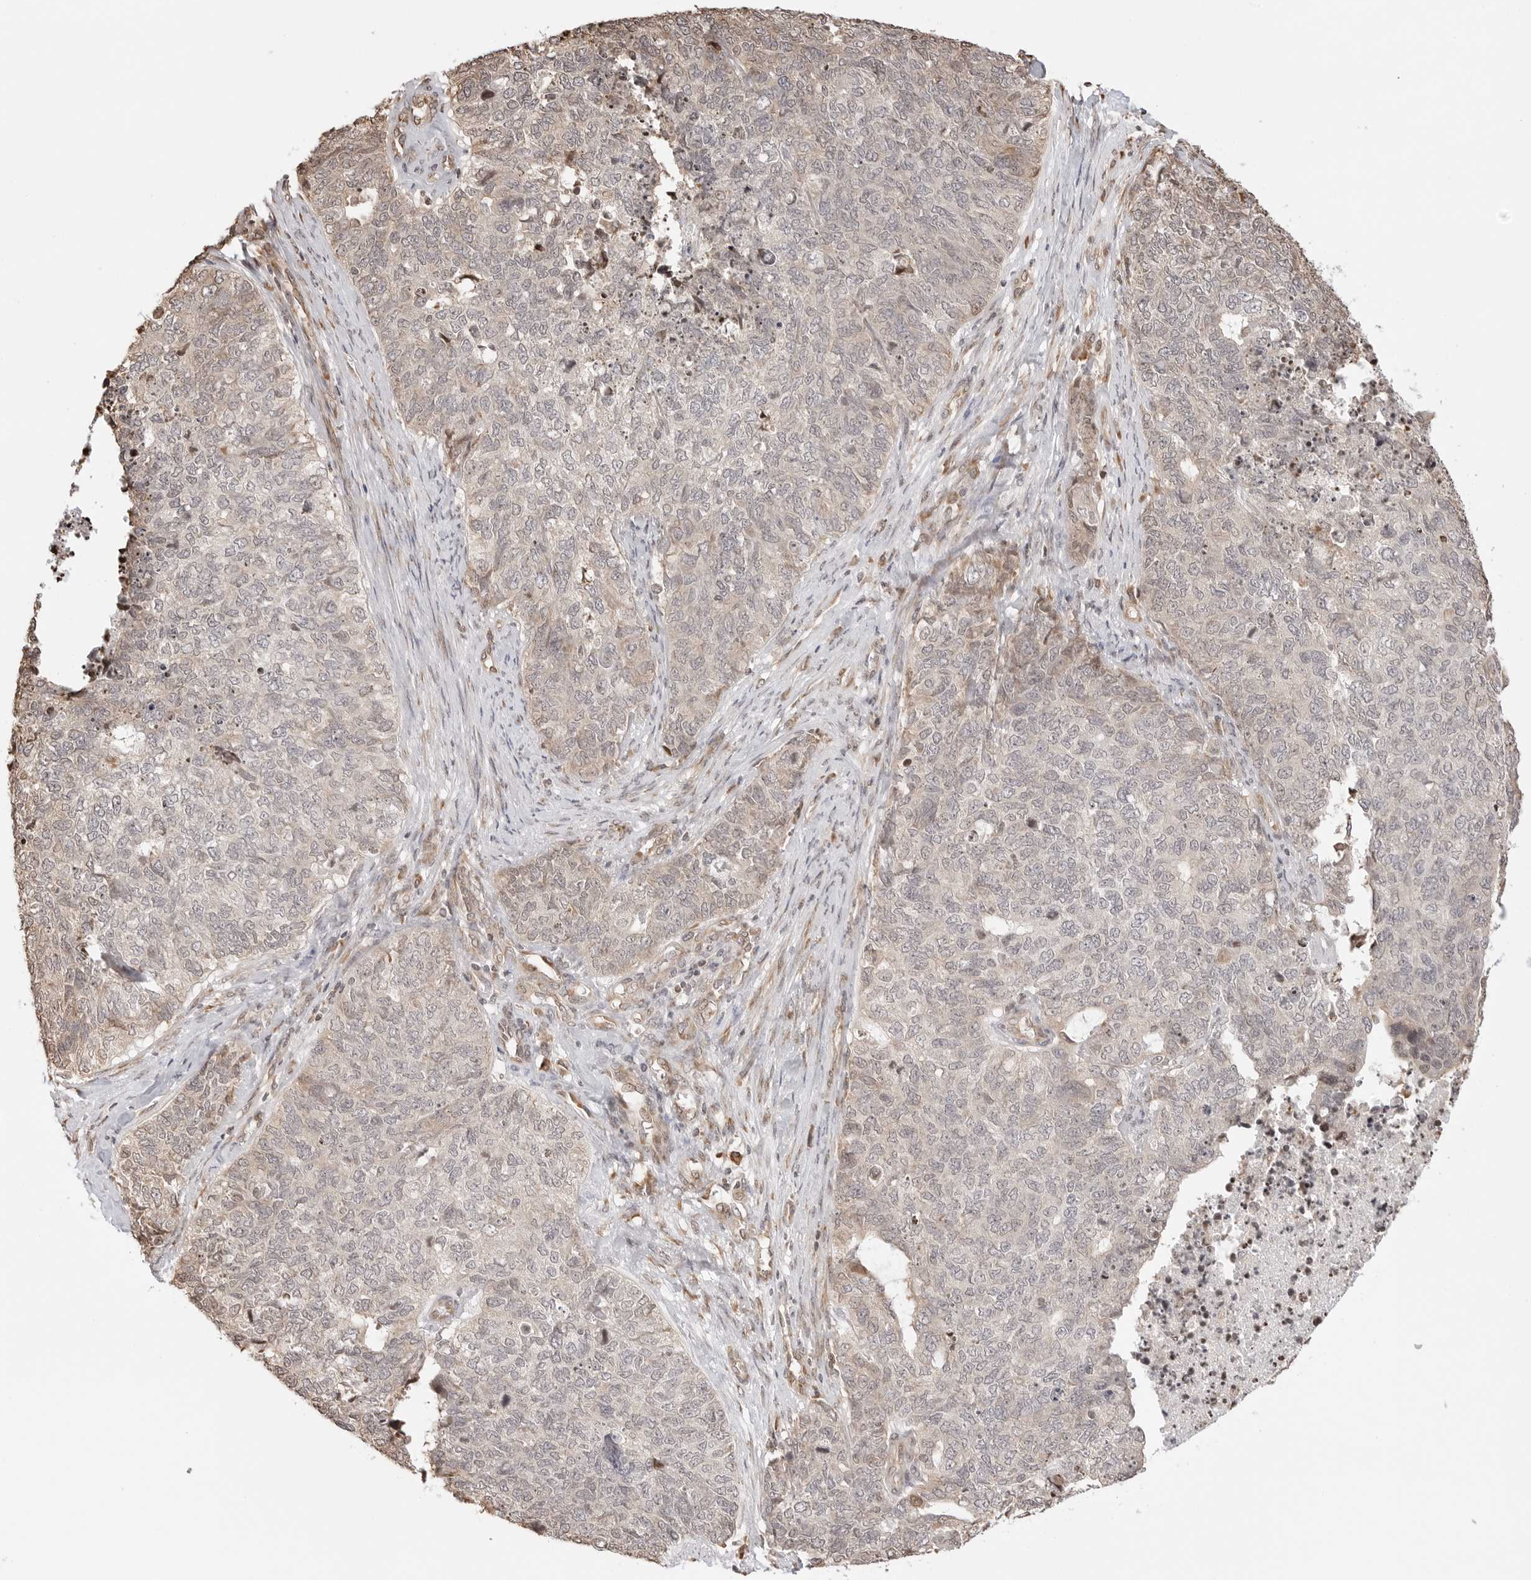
{"staining": {"intensity": "weak", "quantity": "<25%", "location": "cytoplasmic/membranous"}, "tissue": "cervical cancer", "cell_type": "Tumor cells", "image_type": "cancer", "snomed": [{"axis": "morphology", "description": "Squamous cell carcinoma, NOS"}, {"axis": "topography", "description": "Cervix"}], "caption": "The image displays no staining of tumor cells in cervical cancer.", "gene": "FKBP14", "patient": {"sex": "female", "age": 63}}